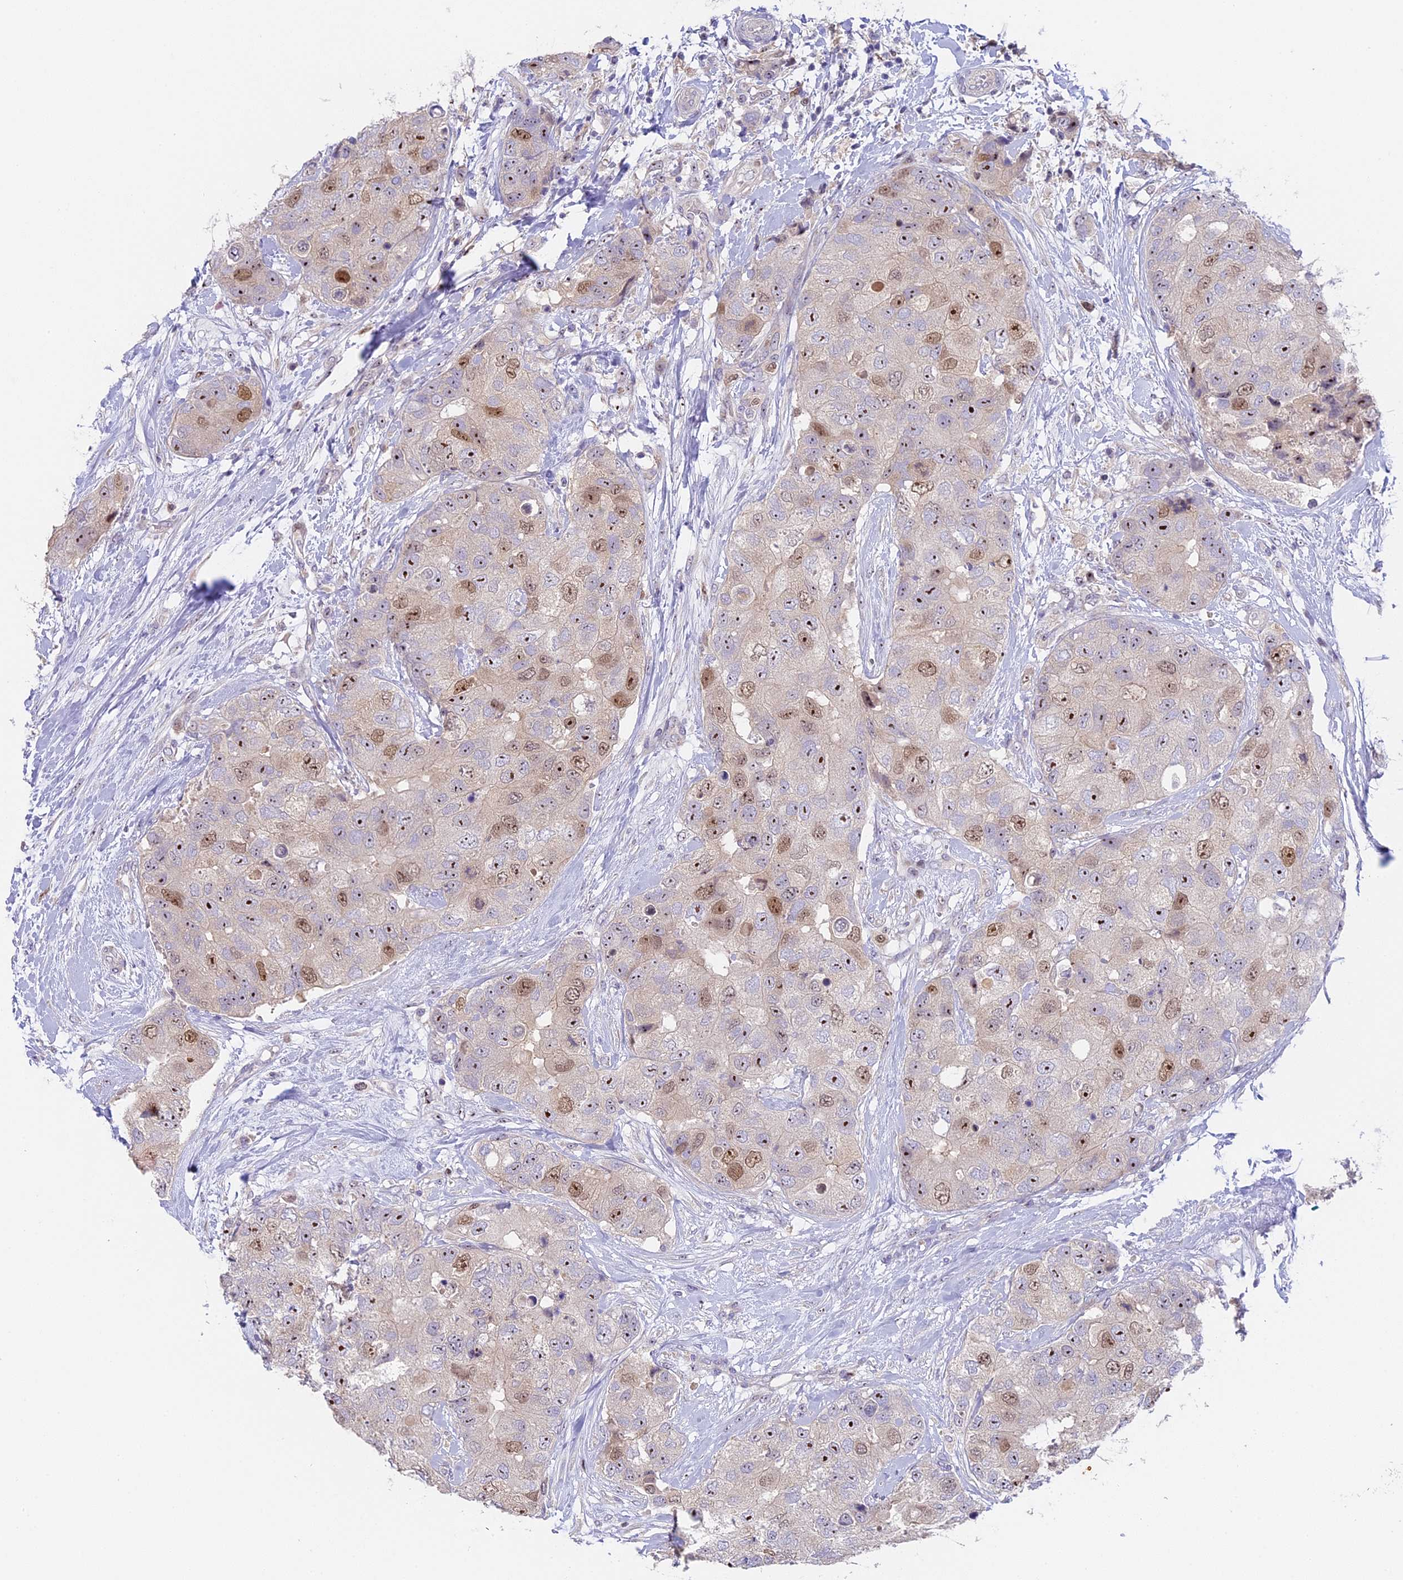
{"staining": {"intensity": "moderate", "quantity": ">75%", "location": "nuclear"}, "tissue": "breast cancer", "cell_type": "Tumor cells", "image_type": "cancer", "snomed": [{"axis": "morphology", "description": "Duct carcinoma"}, {"axis": "topography", "description": "Breast"}], "caption": "Protein expression analysis of human breast cancer reveals moderate nuclear positivity in about >75% of tumor cells.", "gene": "RAD51", "patient": {"sex": "female", "age": 62}}